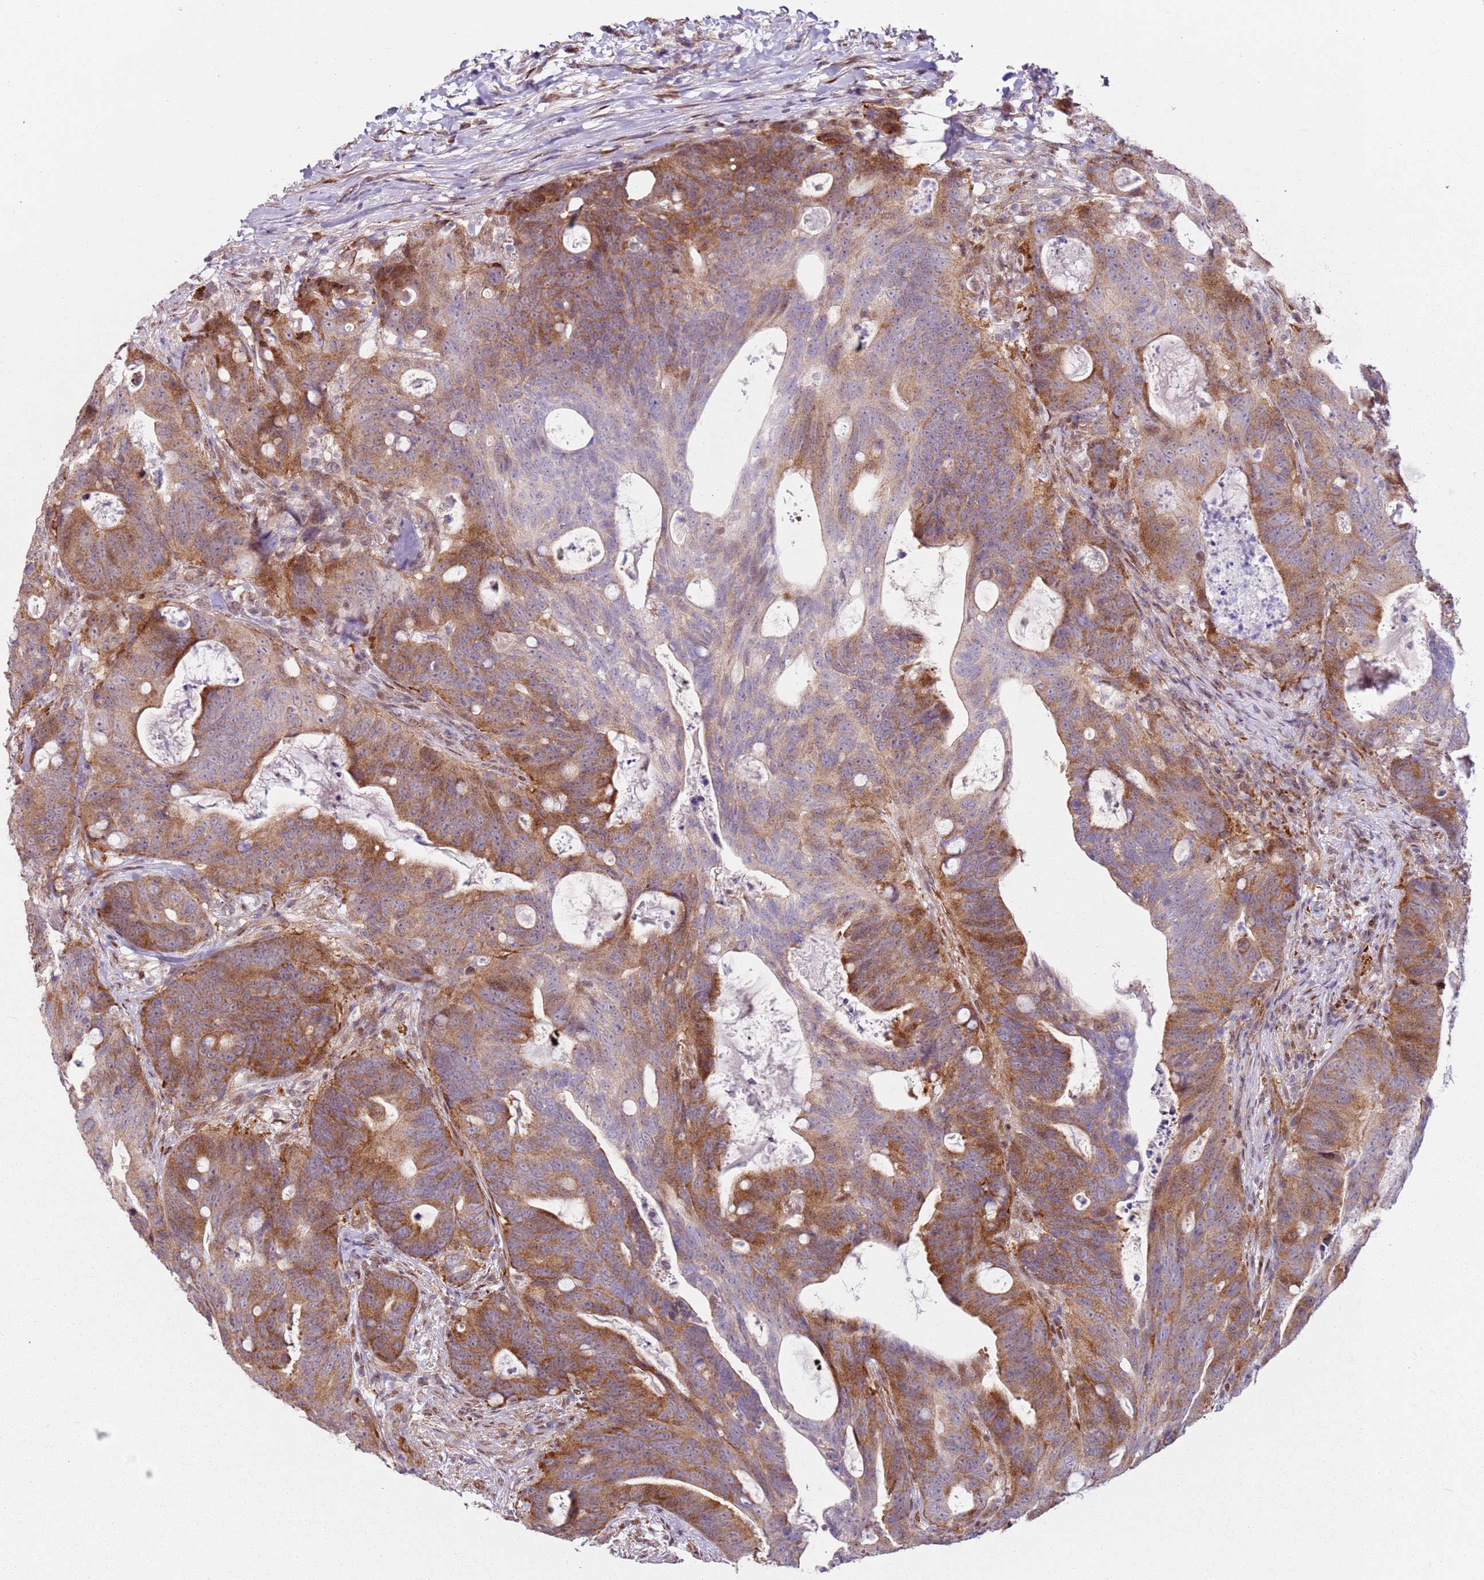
{"staining": {"intensity": "moderate", "quantity": ">75%", "location": "cytoplasmic/membranous"}, "tissue": "colorectal cancer", "cell_type": "Tumor cells", "image_type": "cancer", "snomed": [{"axis": "morphology", "description": "Adenocarcinoma, NOS"}, {"axis": "topography", "description": "Colon"}], "caption": "Protein expression analysis of human adenocarcinoma (colorectal) reveals moderate cytoplasmic/membranous expression in approximately >75% of tumor cells.", "gene": "PSMD4", "patient": {"sex": "female", "age": 82}}